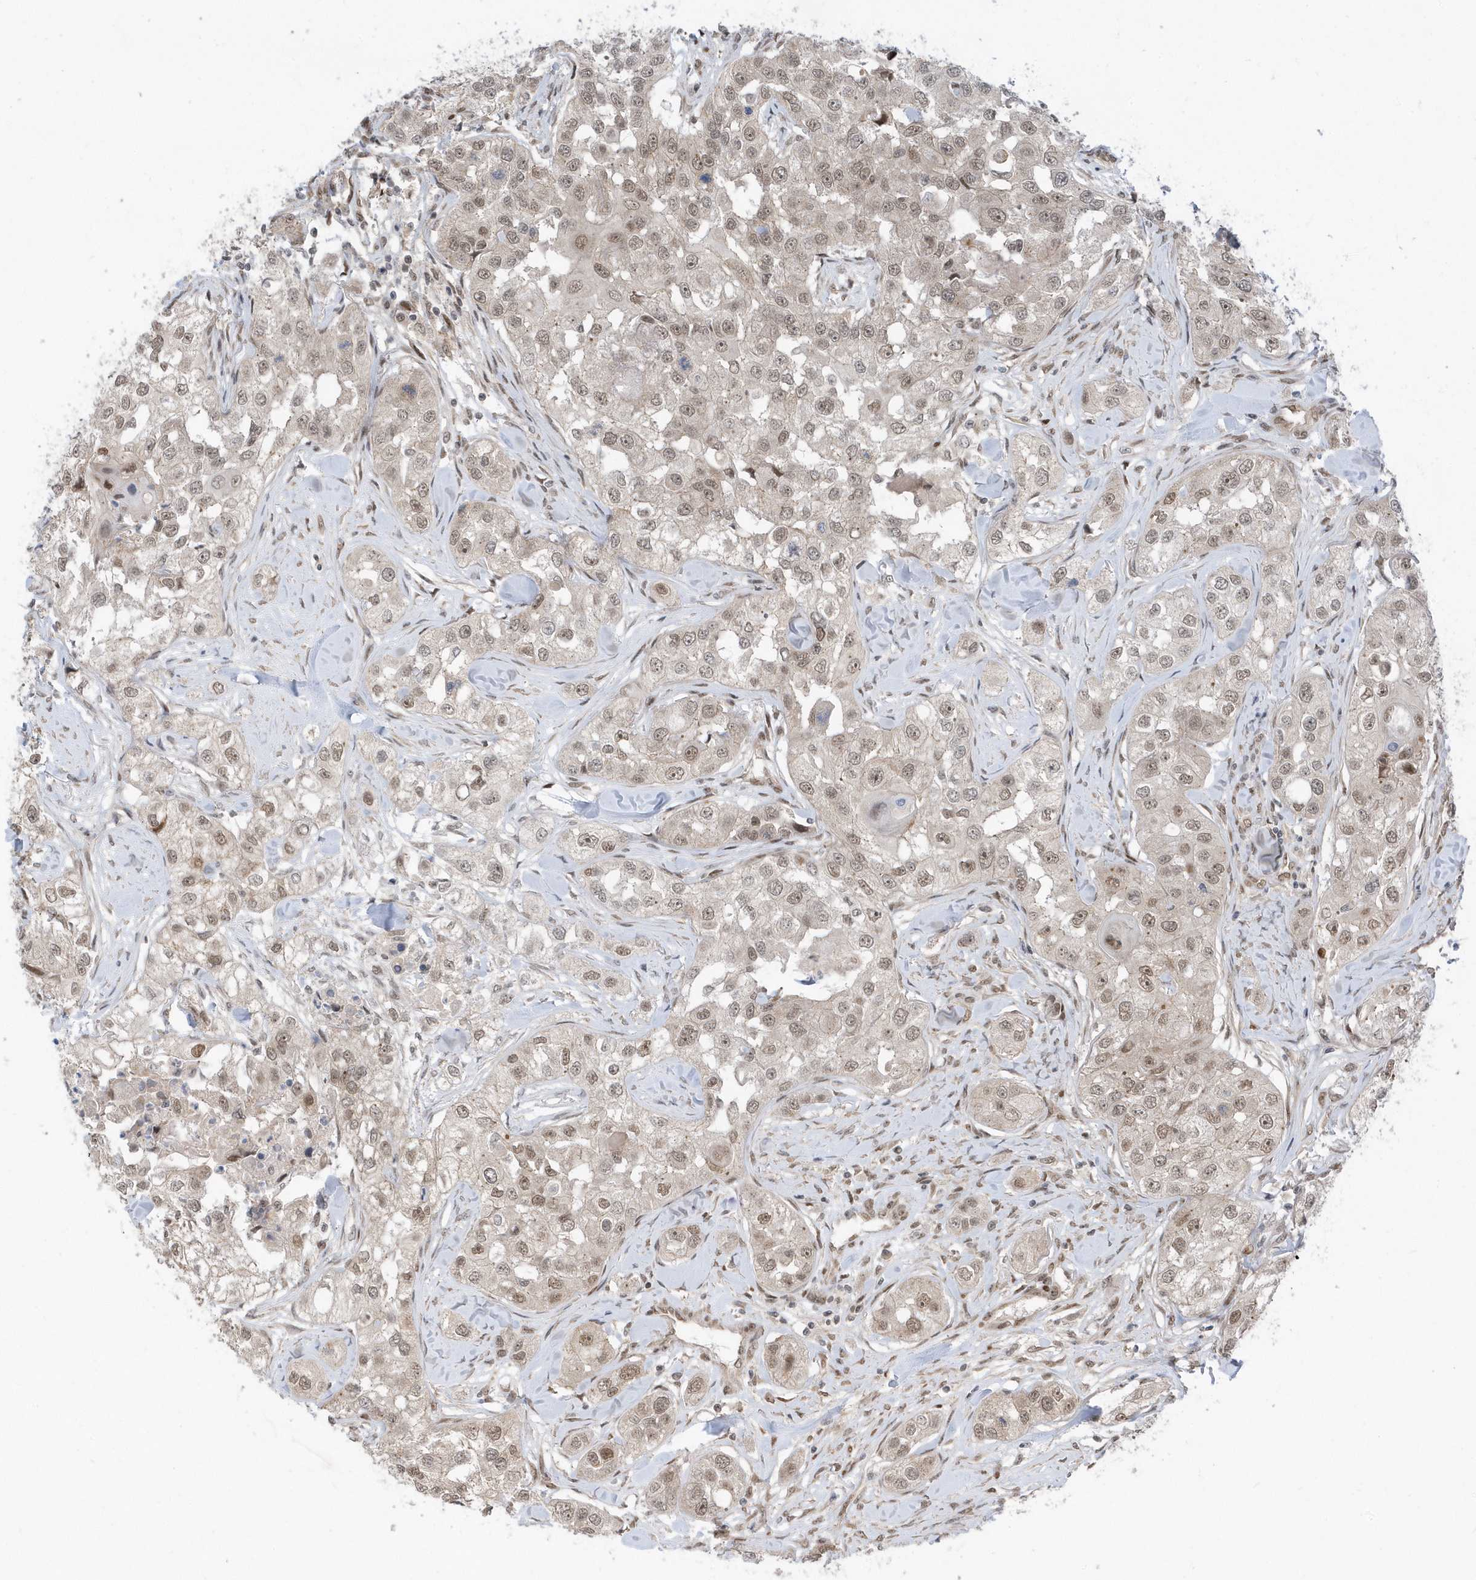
{"staining": {"intensity": "moderate", "quantity": ">75%", "location": "nuclear"}, "tissue": "head and neck cancer", "cell_type": "Tumor cells", "image_type": "cancer", "snomed": [{"axis": "morphology", "description": "Normal tissue, NOS"}, {"axis": "morphology", "description": "Squamous cell carcinoma, NOS"}, {"axis": "topography", "description": "Skeletal muscle"}, {"axis": "topography", "description": "Head-Neck"}], "caption": "Protein staining of squamous cell carcinoma (head and neck) tissue shows moderate nuclear expression in about >75% of tumor cells. The protein of interest is shown in brown color, while the nuclei are stained blue.", "gene": "USP53", "patient": {"sex": "male", "age": 51}}